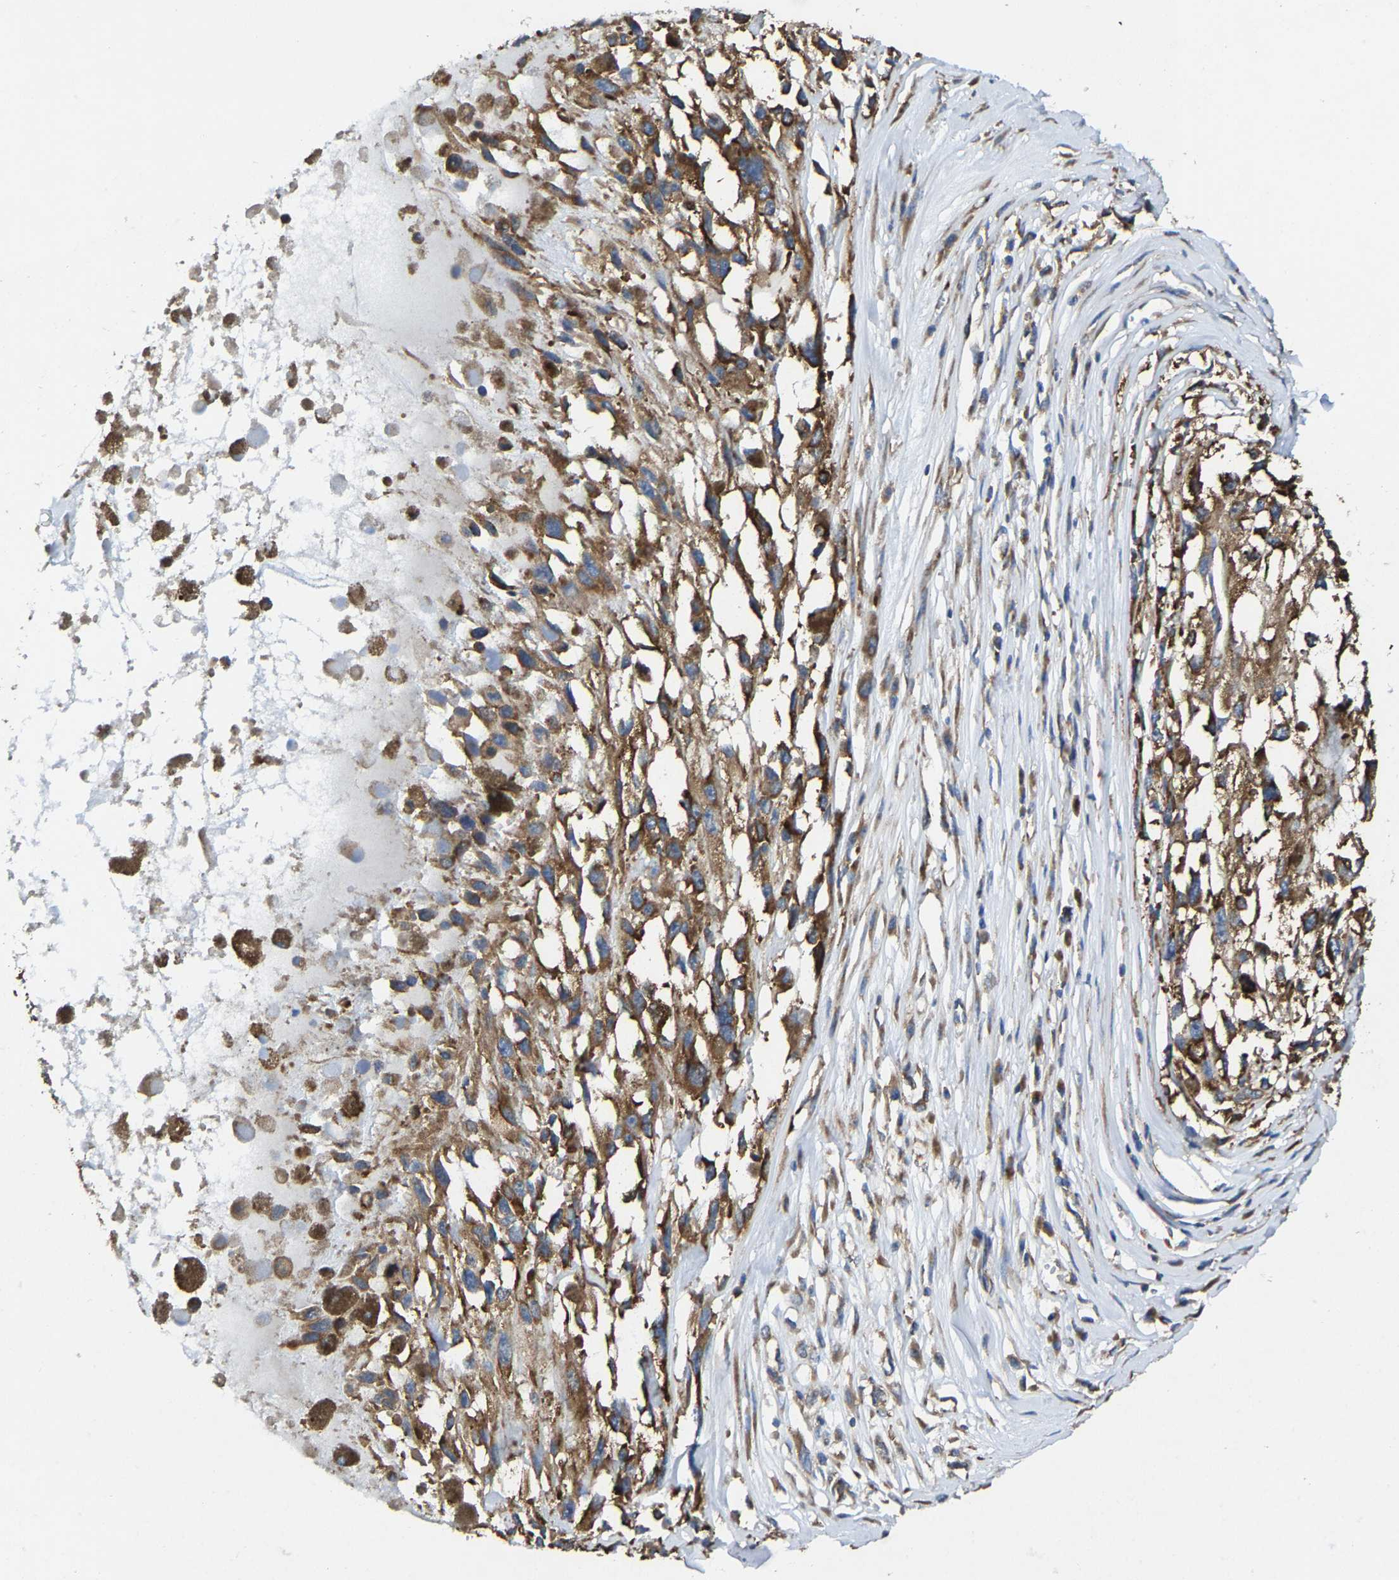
{"staining": {"intensity": "strong", "quantity": ">75%", "location": "cytoplasmic/membranous"}, "tissue": "melanoma", "cell_type": "Tumor cells", "image_type": "cancer", "snomed": [{"axis": "morphology", "description": "Malignant melanoma, Metastatic site"}, {"axis": "topography", "description": "Lymph node"}], "caption": "This is a histology image of IHC staining of melanoma, which shows strong positivity in the cytoplasmic/membranous of tumor cells.", "gene": "G3BP2", "patient": {"sex": "male", "age": 59}}